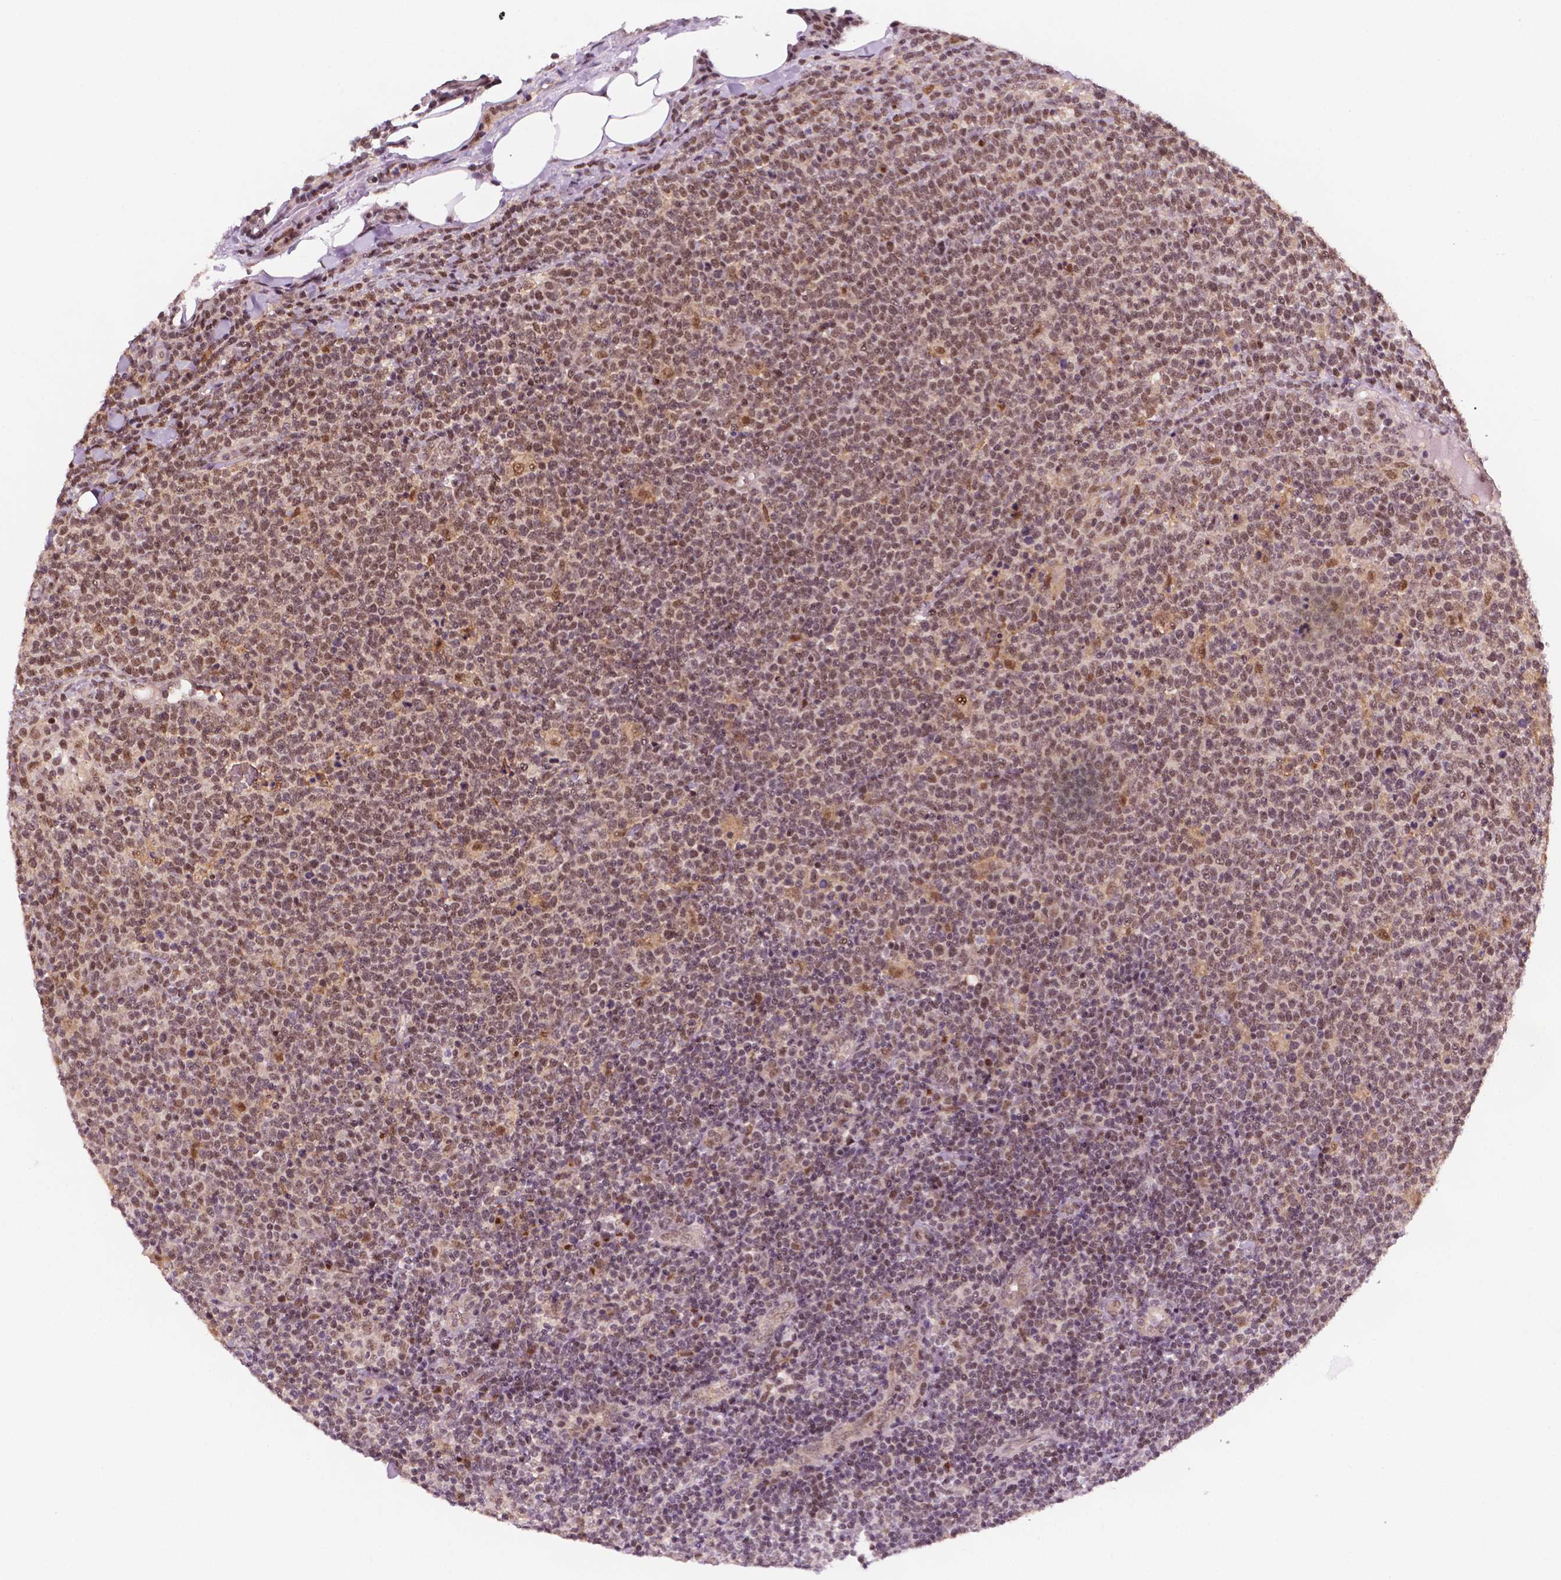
{"staining": {"intensity": "moderate", "quantity": ">75%", "location": "nuclear"}, "tissue": "lymphoma", "cell_type": "Tumor cells", "image_type": "cancer", "snomed": [{"axis": "morphology", "description": "Malignant lymphoma, non-Hodgkin's type, High grade"}, {"axis": "topography", "description": "Lymph node"}], "caption": "The immunohistochemical stain labels moderate nuclear positivity in tumor cells of malignant lymphoma, non-Hodgkin's type (high-grade) tissue.", "gene": "PER2", "patient": {"sex": "male", "age": 61}}